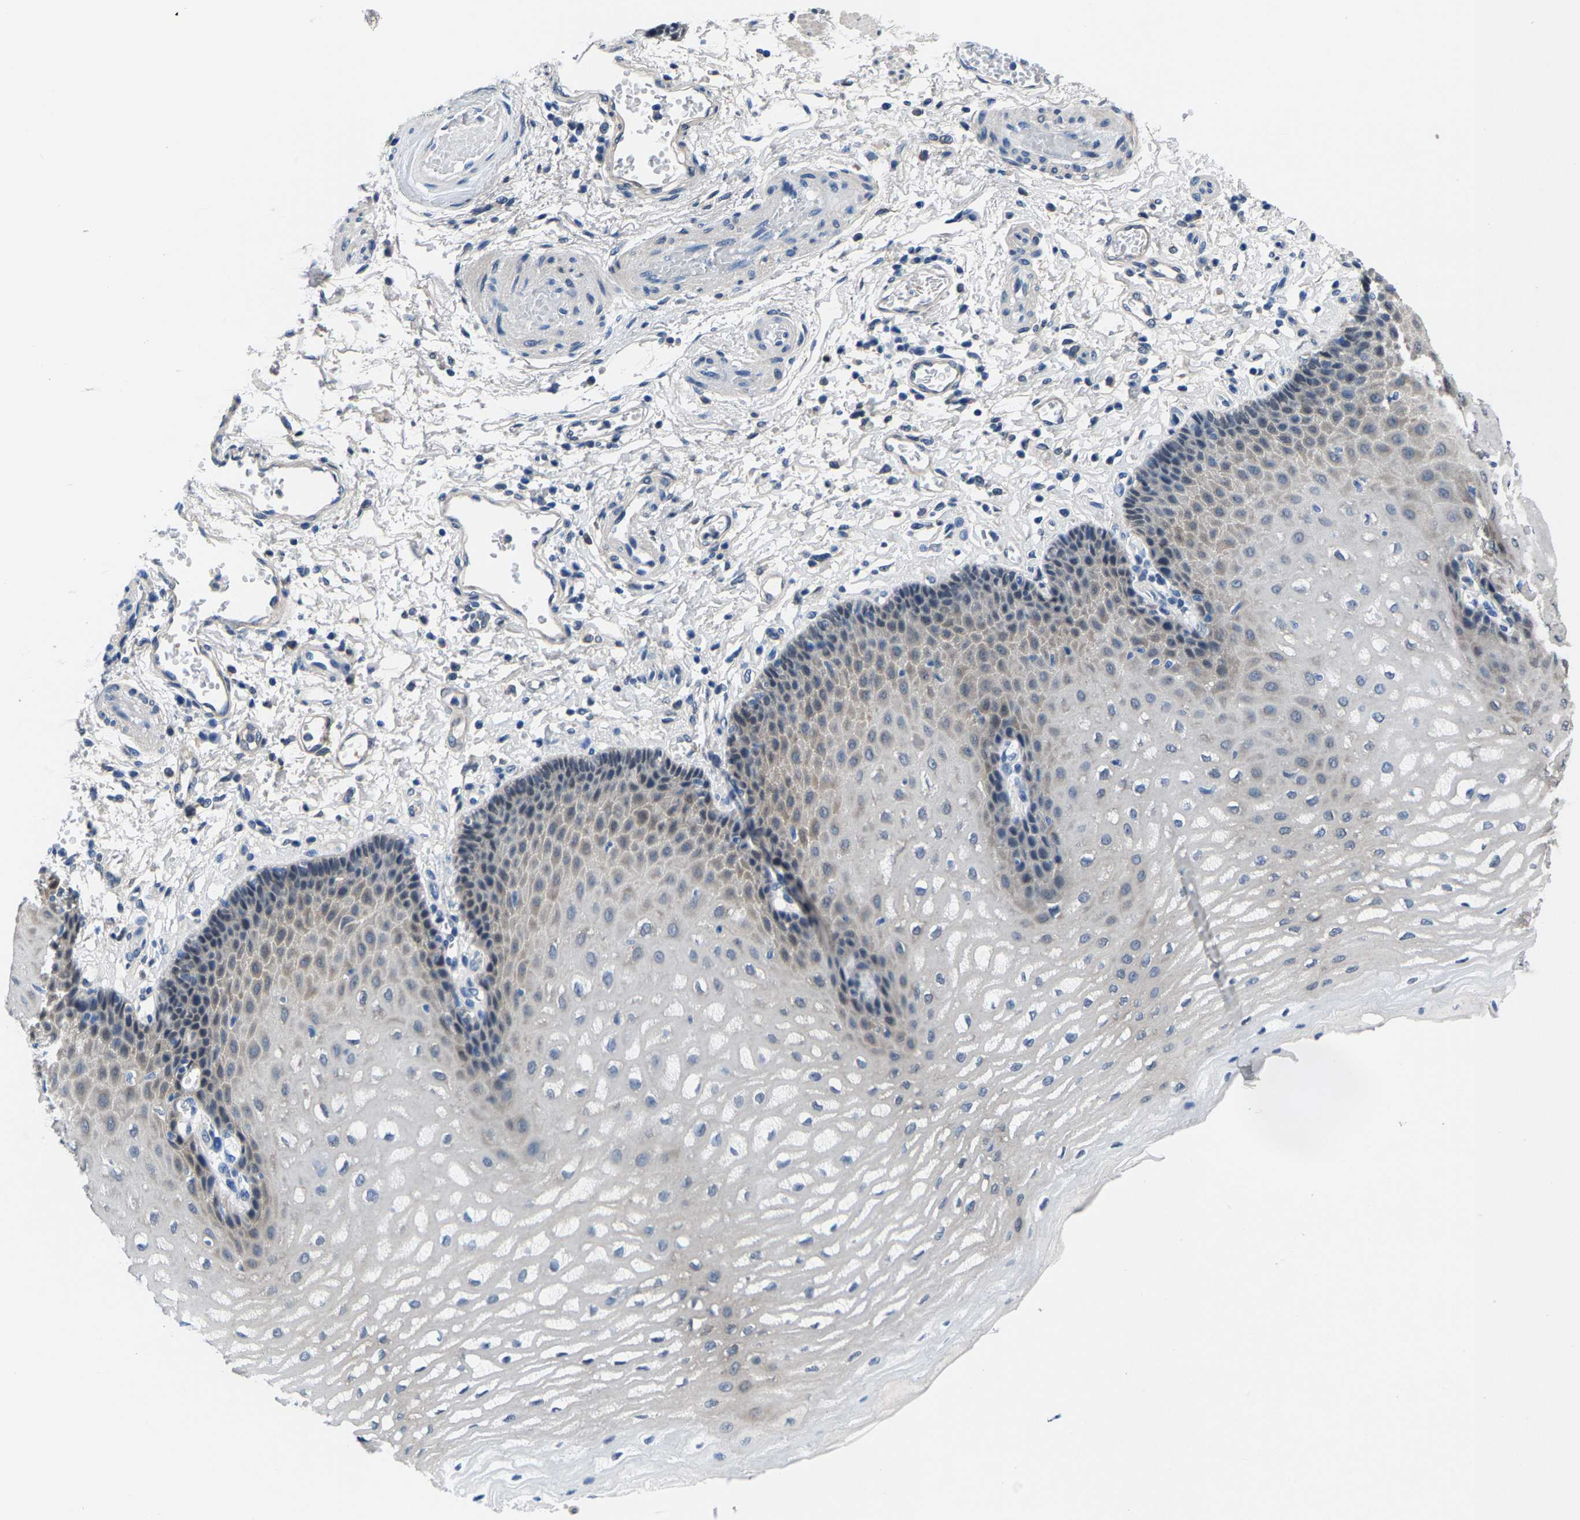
{"staining": {"intensity": "weak", "quantity": "25%-75%", "location": "cytoplasmic/membranous"}, "tissue": "esophagus", "cell_type": "Squamous epithelial cells", "image_type": "normal", "snomed": [{"axis": "morphology", "description": "Normal tissue, NOS"}, {"axis": "topography", "description": "Esophagus"}], "caption": "A histopathology image of esophagus stained for a protein displays weak cytoplasmic/membranous brown staining in squamous epithelial cells. (brown staining indicates protein expression, while blue staining denotes nuclei).", "gene": "SSH3", "patient": {"sex": "male", "age": 54}}